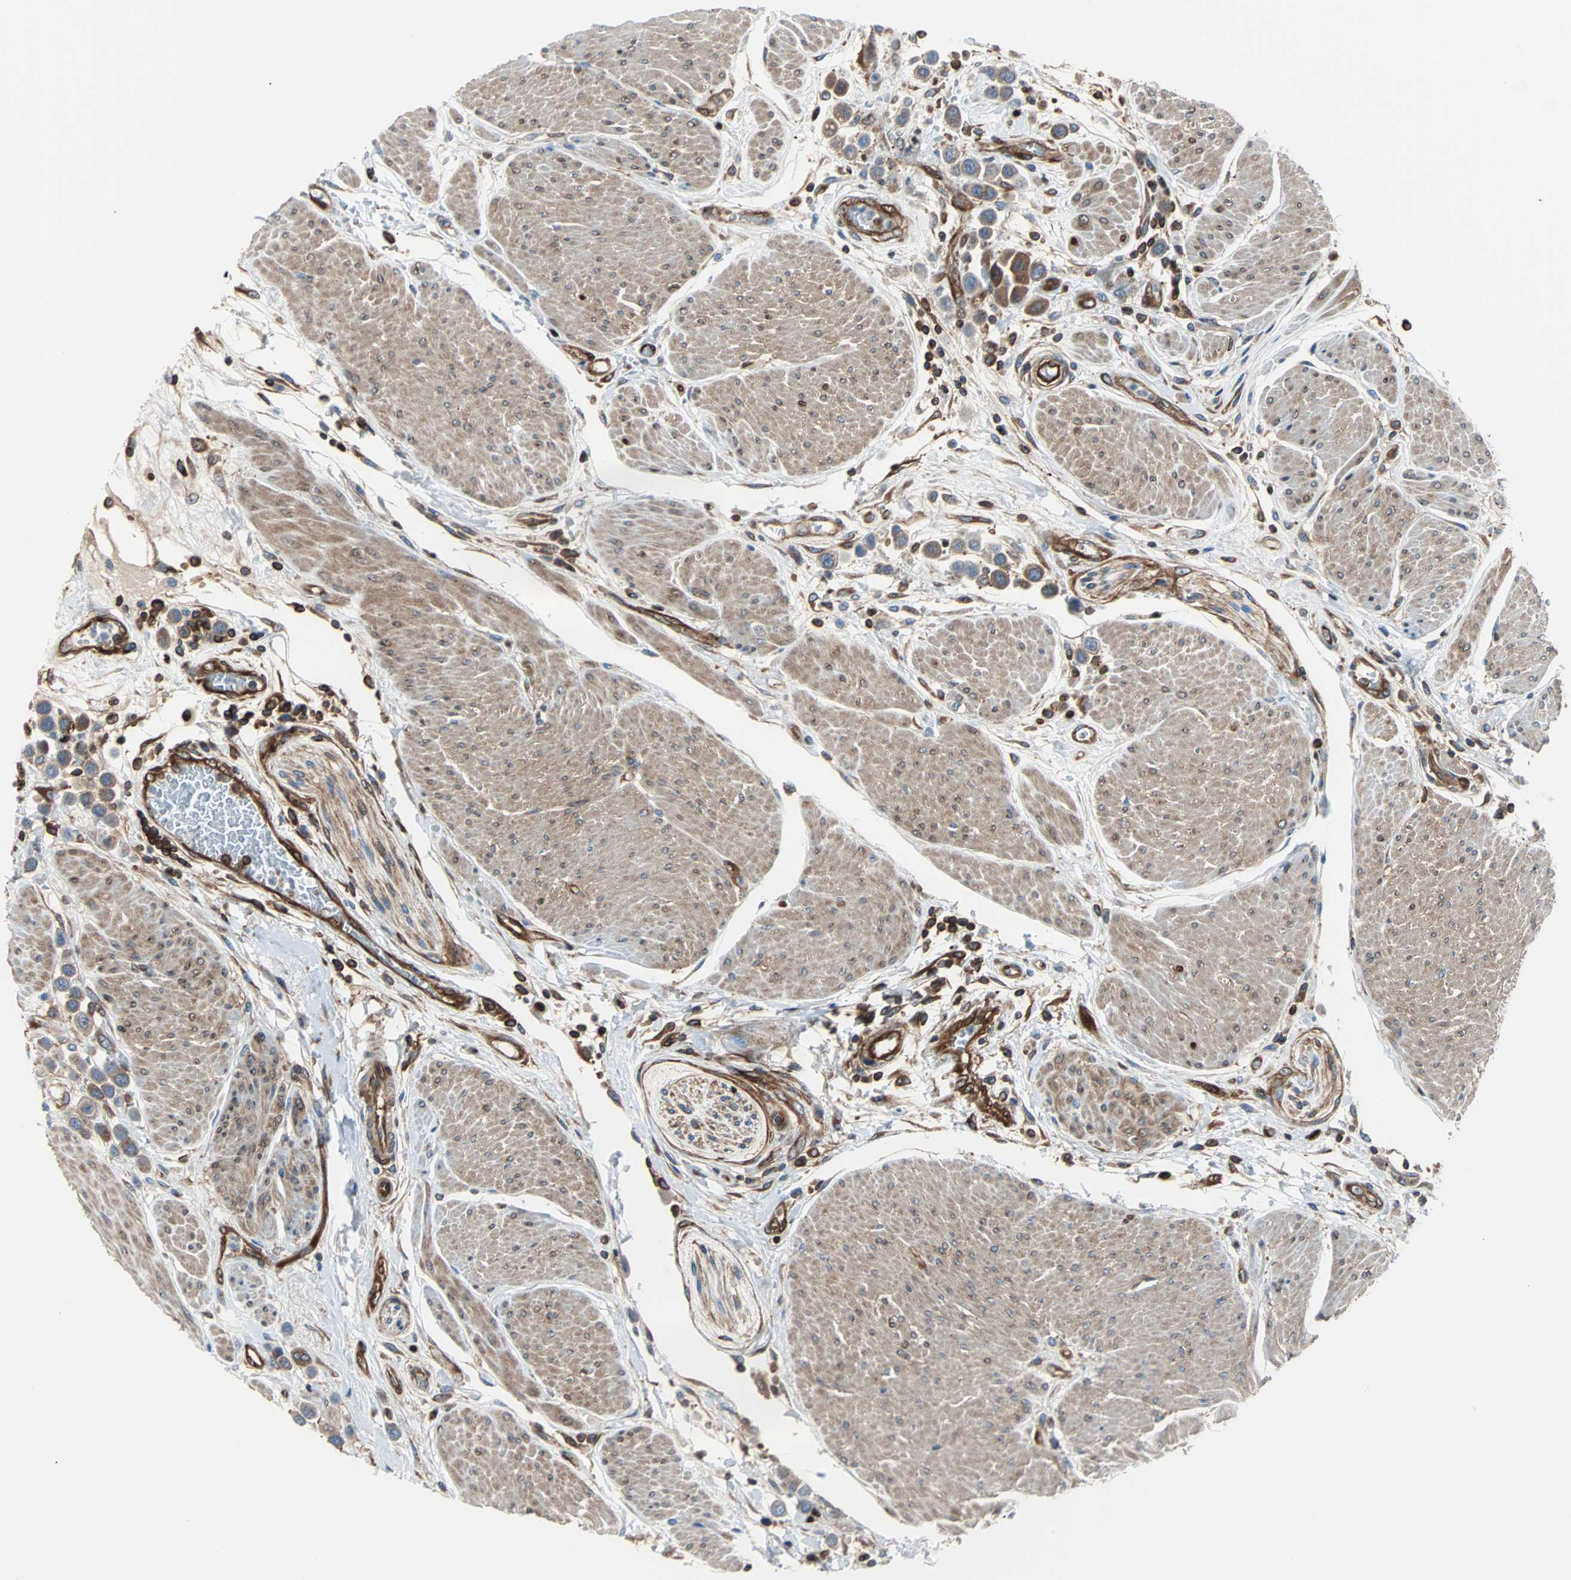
{"staining": {"intensity": "moderate", "quantity": ">75%", "location": "cytoplasmic/membranous"}, "tissue": "urothelial cancer", "cell_type": "Tumor cells", "image_type": "cancer", "snomed": [{"axis": "morphology", "description": "Urothelial carcinoma, High grade"}, {"axis": "topography", "description": "Urinary bladder"}], "caption": "Immunohistochemistry (IHC) (DAB) staining of urothelial cancer shows moderate cytoplasmic/membranous protein staining in about >75% of tumor cells. Using DAB (brown) and hematoxylin (blue) stains, captured at high magnification using brightfield microscopy.", "gene": "RELA", "patient": {"sex": "male", "age": 50}}